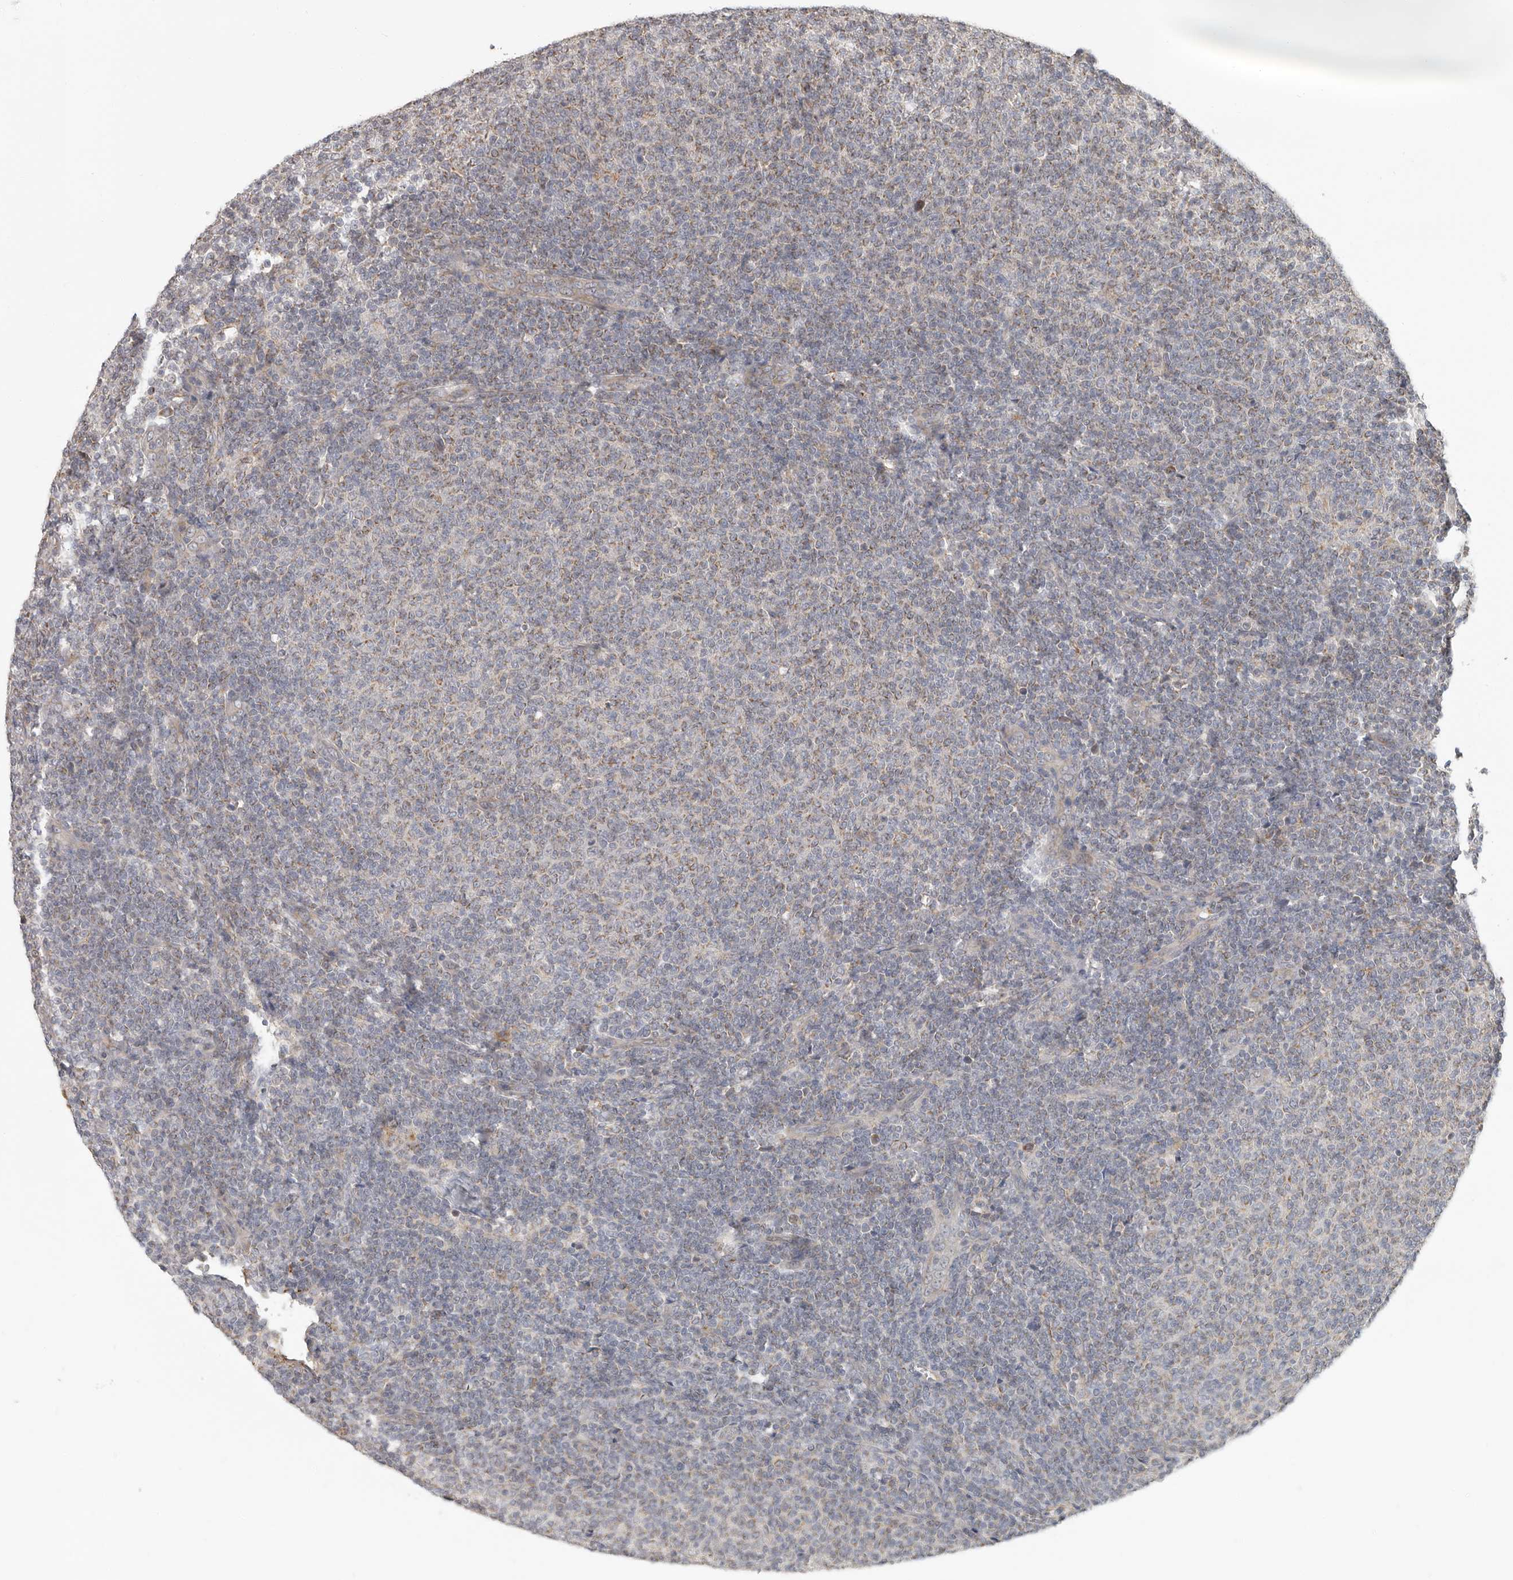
{"staining": {"intensity": "negative", "quantity": "none", "location": "none"}, "tissue": "lymphoma", "cell_type": "Tumor cells", "image_type": "cancer", "snomed": [{"axis": "morphology", "description": "Malignant lymphoma, non-Hodgkin's type, Low grade"}, {"axis": "topography", "description": "Lymph node"}], "caption": "Immunohistochemistry of human lymphoma reveals no expression in tumor cells. The staining was performed using DAB to visualize the protein expression in brown, while the nuclei were stained in blue with hematoxylin (Magnification: 20x).", "gene": "UNK", "patient": {"sex": "male", "age": 66}}